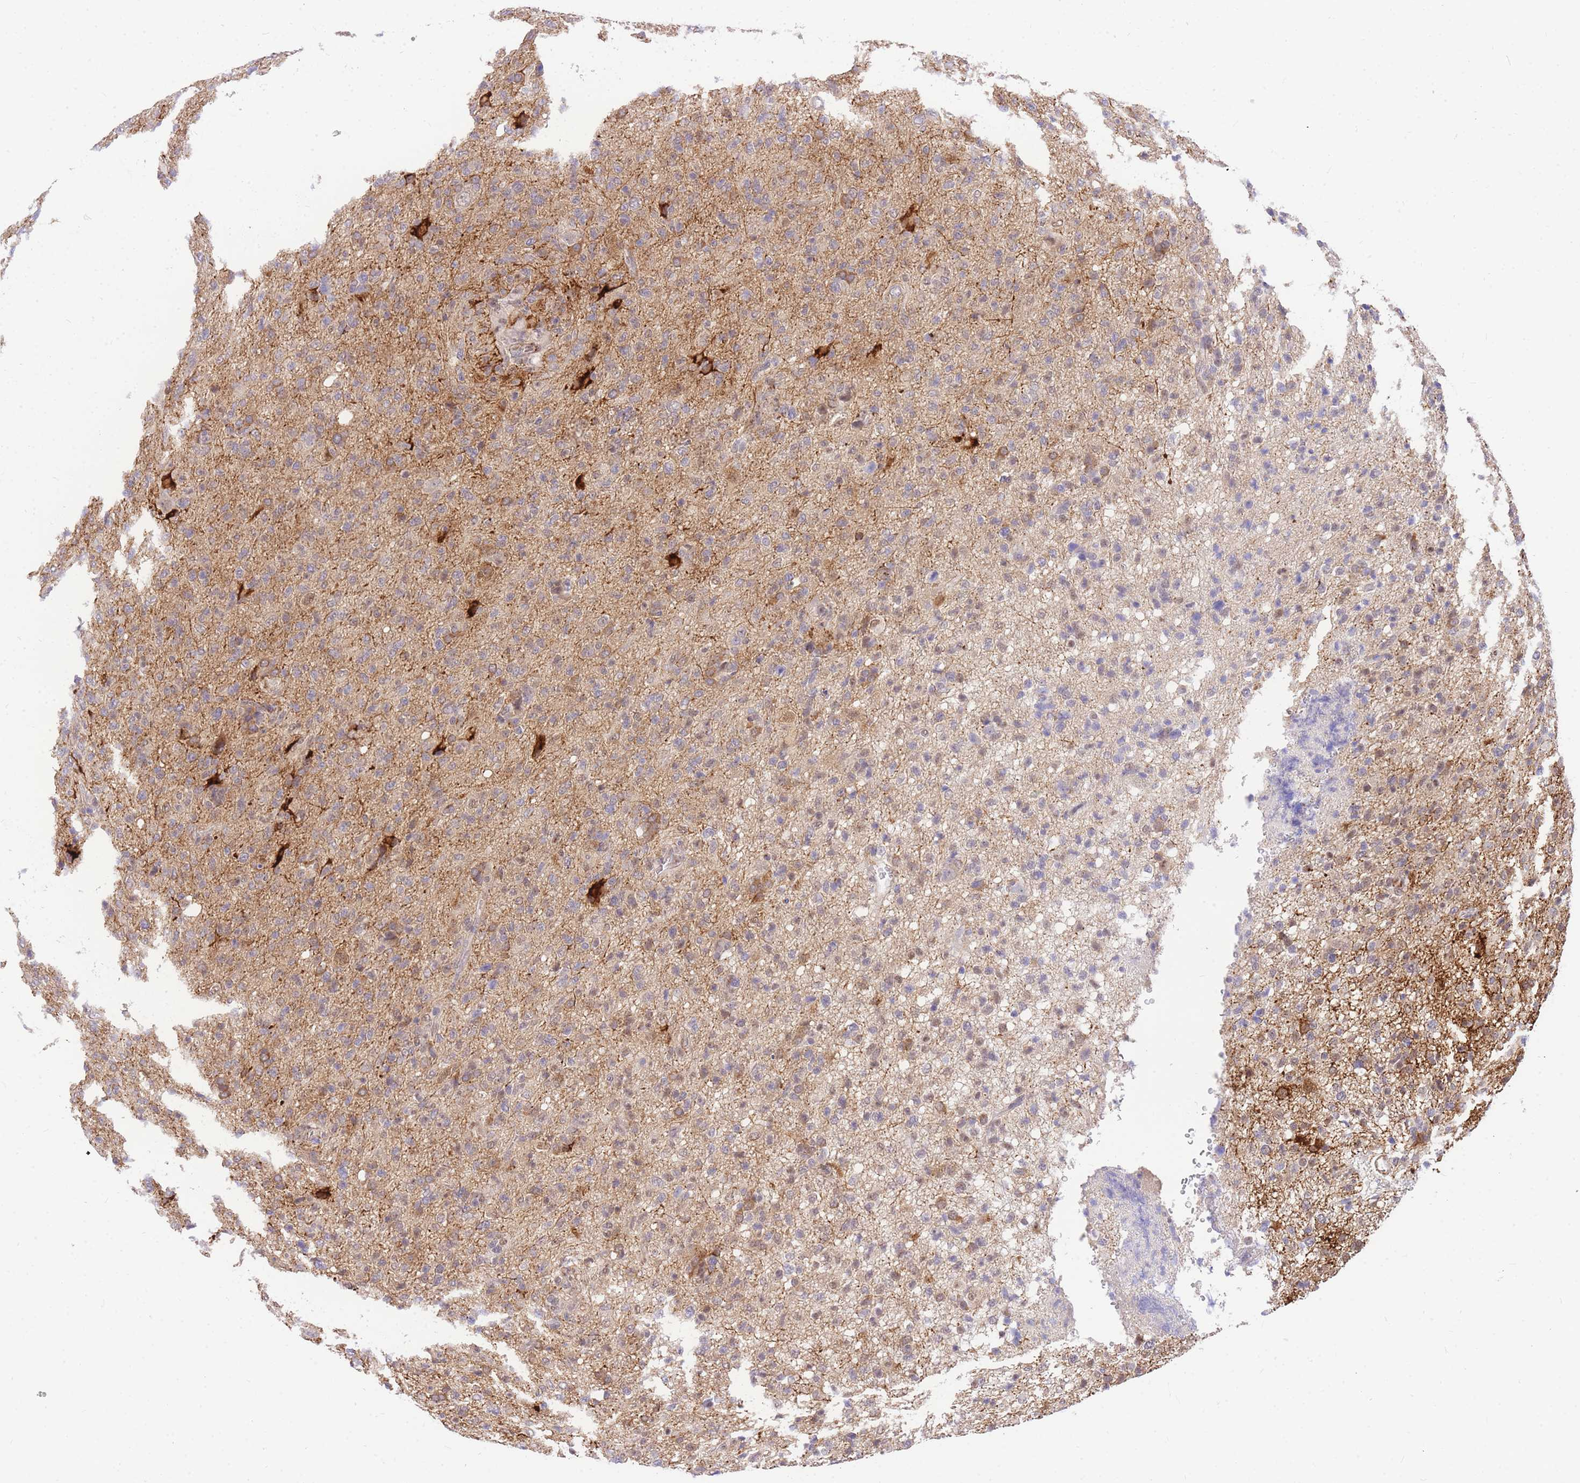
{"staining": {"intensity": "negative", "quantity": "none", "location": "none"}, "tissue": "glioma", "cell_type": "Tumor cells", "image_type": "cancer", "snomed": [{"axis": "morphology", "description": "Glioma, malignant, High grade"}, {"axis": "topography", "description": "Brain"}], "caption": "Malignant high-grade glioma was stained to show a protein in brown. There is no significant staining in tumor cells.", "gene": "S100PBP", "patient": {"sex": "female", "age": 57}}